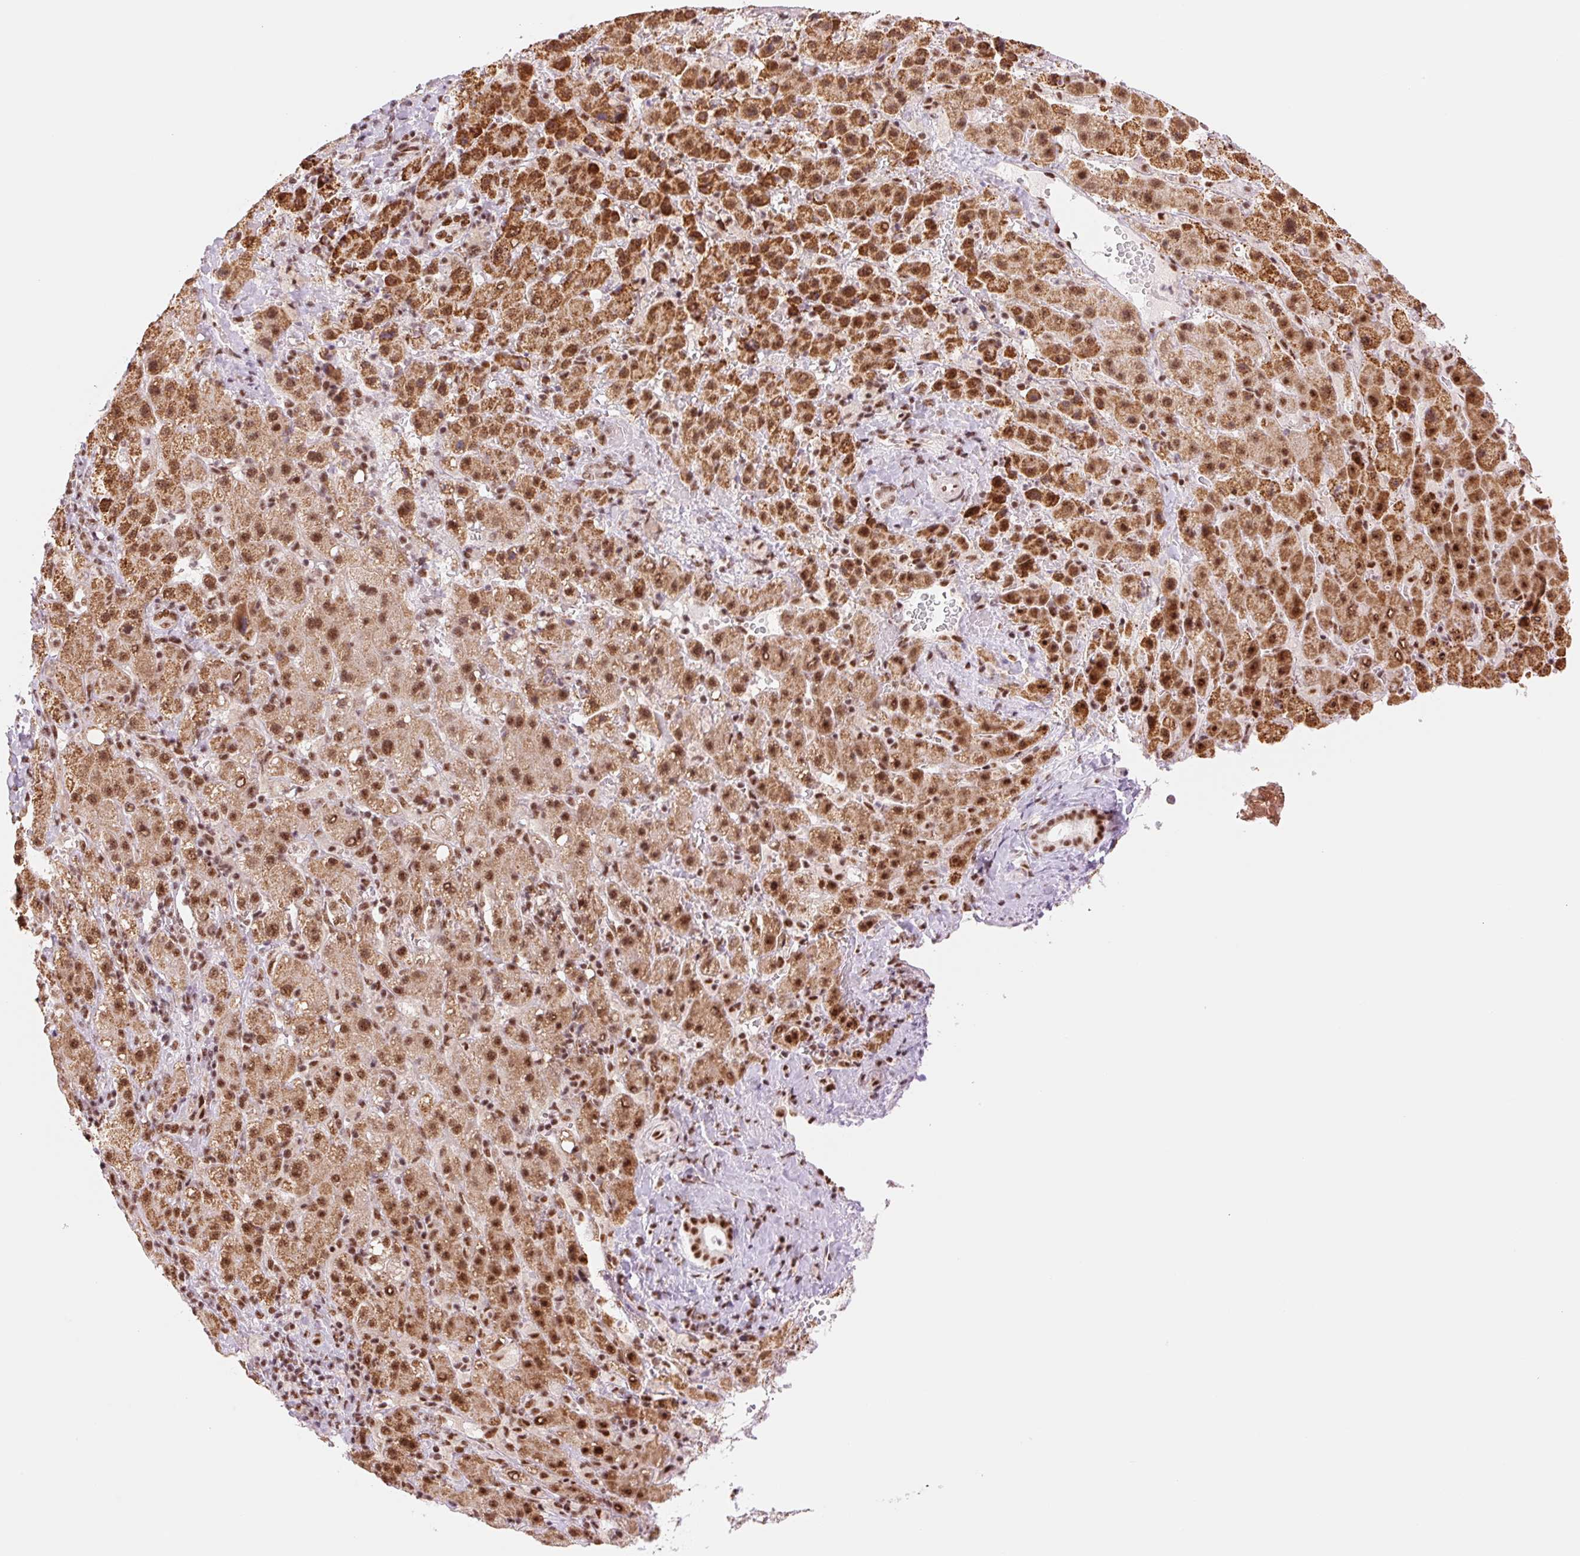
{"staining": {"intensity": "strong", "quantity": ">75%", "location": "cytoplasmic/membranous,nuclear"}, "tissue": "liver cancer", "cell_type": "Tumor cells", "image_type": "cancer", "snomed": [{"axis": "morphology", "description": "Carcinoma, Hepatocellular, NOS"}, {"axis": "topography", "description": "Liver"}], "caption": "Human liver cancer (hepatocellular carcinoma) stained with a brown dye exhibits strong cytoplasmic/membranous and nuclear positive positivity in about >75% of tumor cells.", "gene": "PRDM11", "patient": {"sex": "female", "age": 58}}